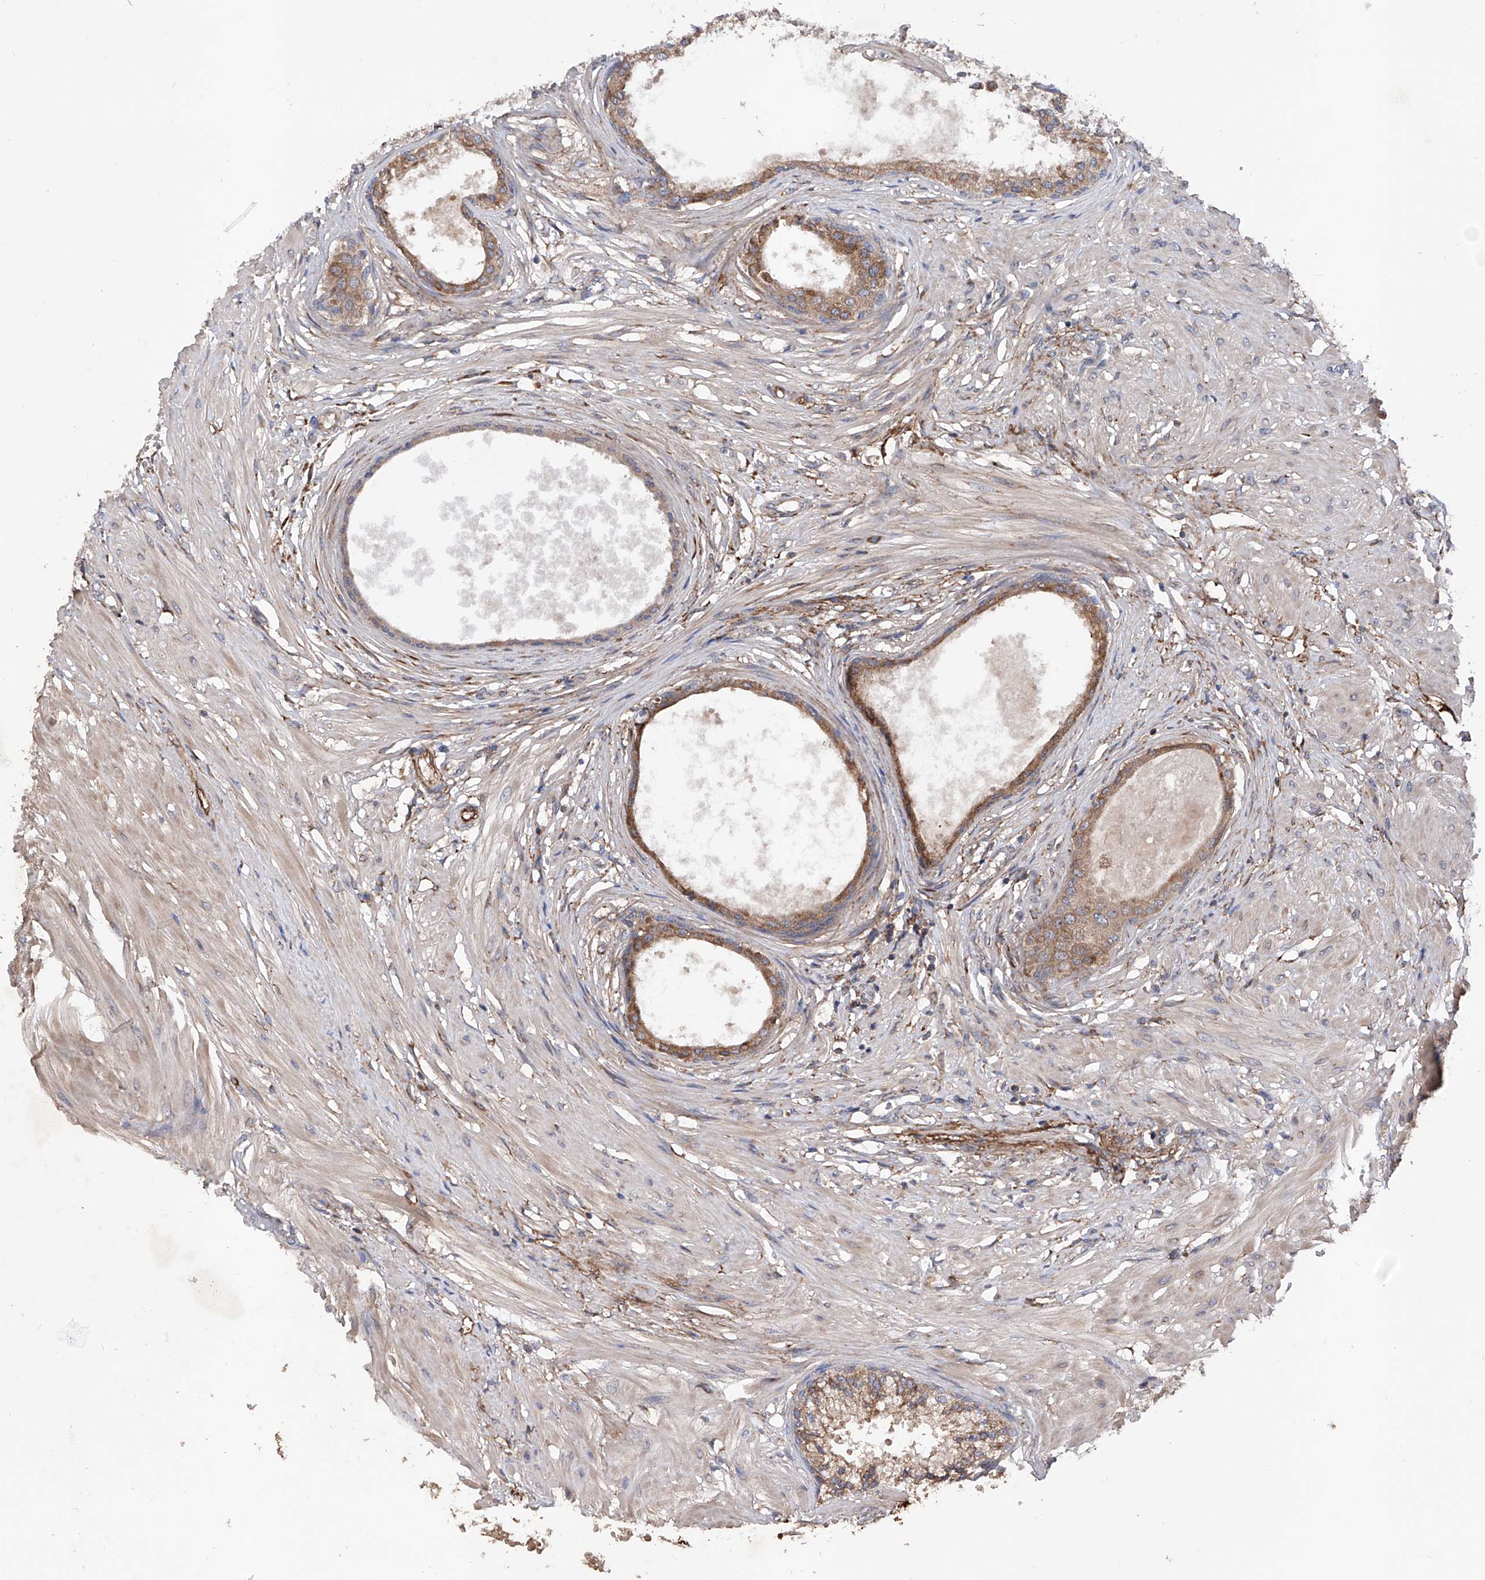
{"staining": {"intensity": "moderate", "quantity": ">75%", "location": "cytoplasmic/membranous"}, "tissue": "prostate", "cell_type": "Glandular cells", "image_type": "normal", "snomed": [{"axis": "morphology", "description": "Normal tissue, NOS"}, {"axis": "topography", "description": "Prostate"}], "caption": "Protein positivity by immunohistochemistry displays moderate cytoplasmic/membranous staining in approximately >75% of glandular cells in unremarkable prostate. (Stains: DAB in brown, nuclei in blue, Microscopy: brightfield microscopy at high magnification).", "gene": "INPP5B", "patient": {"sex": "male", "age": 48}}